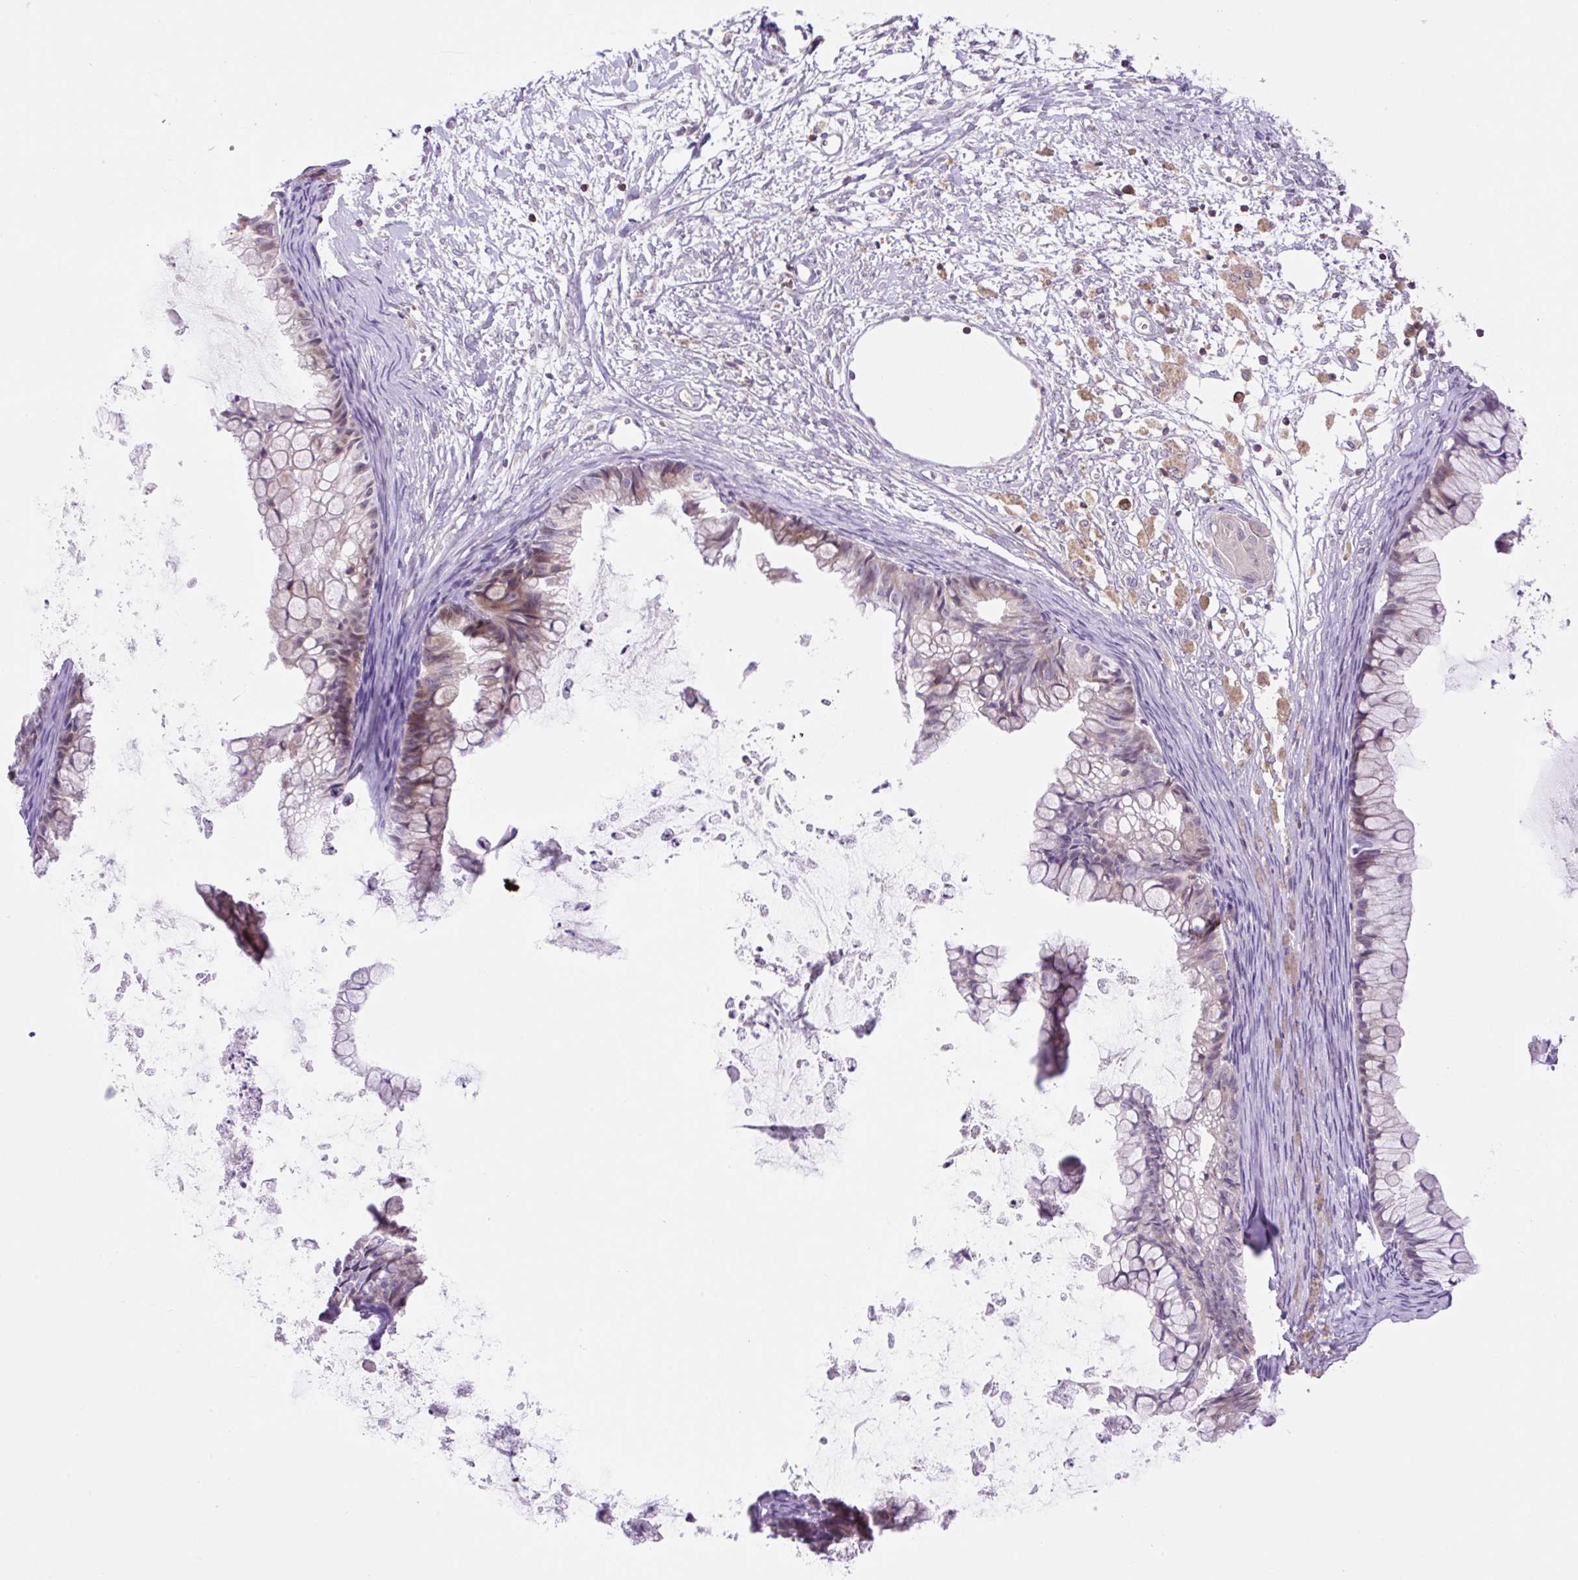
{"staining": {"intensity": "weak", "quantity": "25%-75%", "location": "cytoplasmic/membranous,nuclear"}, "tissue": "ovarian cancer", "cell_type": "Tumor cells", "image_type": "cancer", "snomed": [{"axis": "morphology", "description": "Cystadenocarcinoma, mucinous, NOS"}, {"axis": "topography", "description": "Ovary"}], "caption": "A micrograph showing weak cytoplasmic/membranous and nuclear positivity in about 25%-75% of tumor cells in mucinous cystadenocarcinoma (ovarian), as visualized by brown immunohistochemical staining.", "gene": "CARD11", "patient": {"sex": "female", "age": 35}}